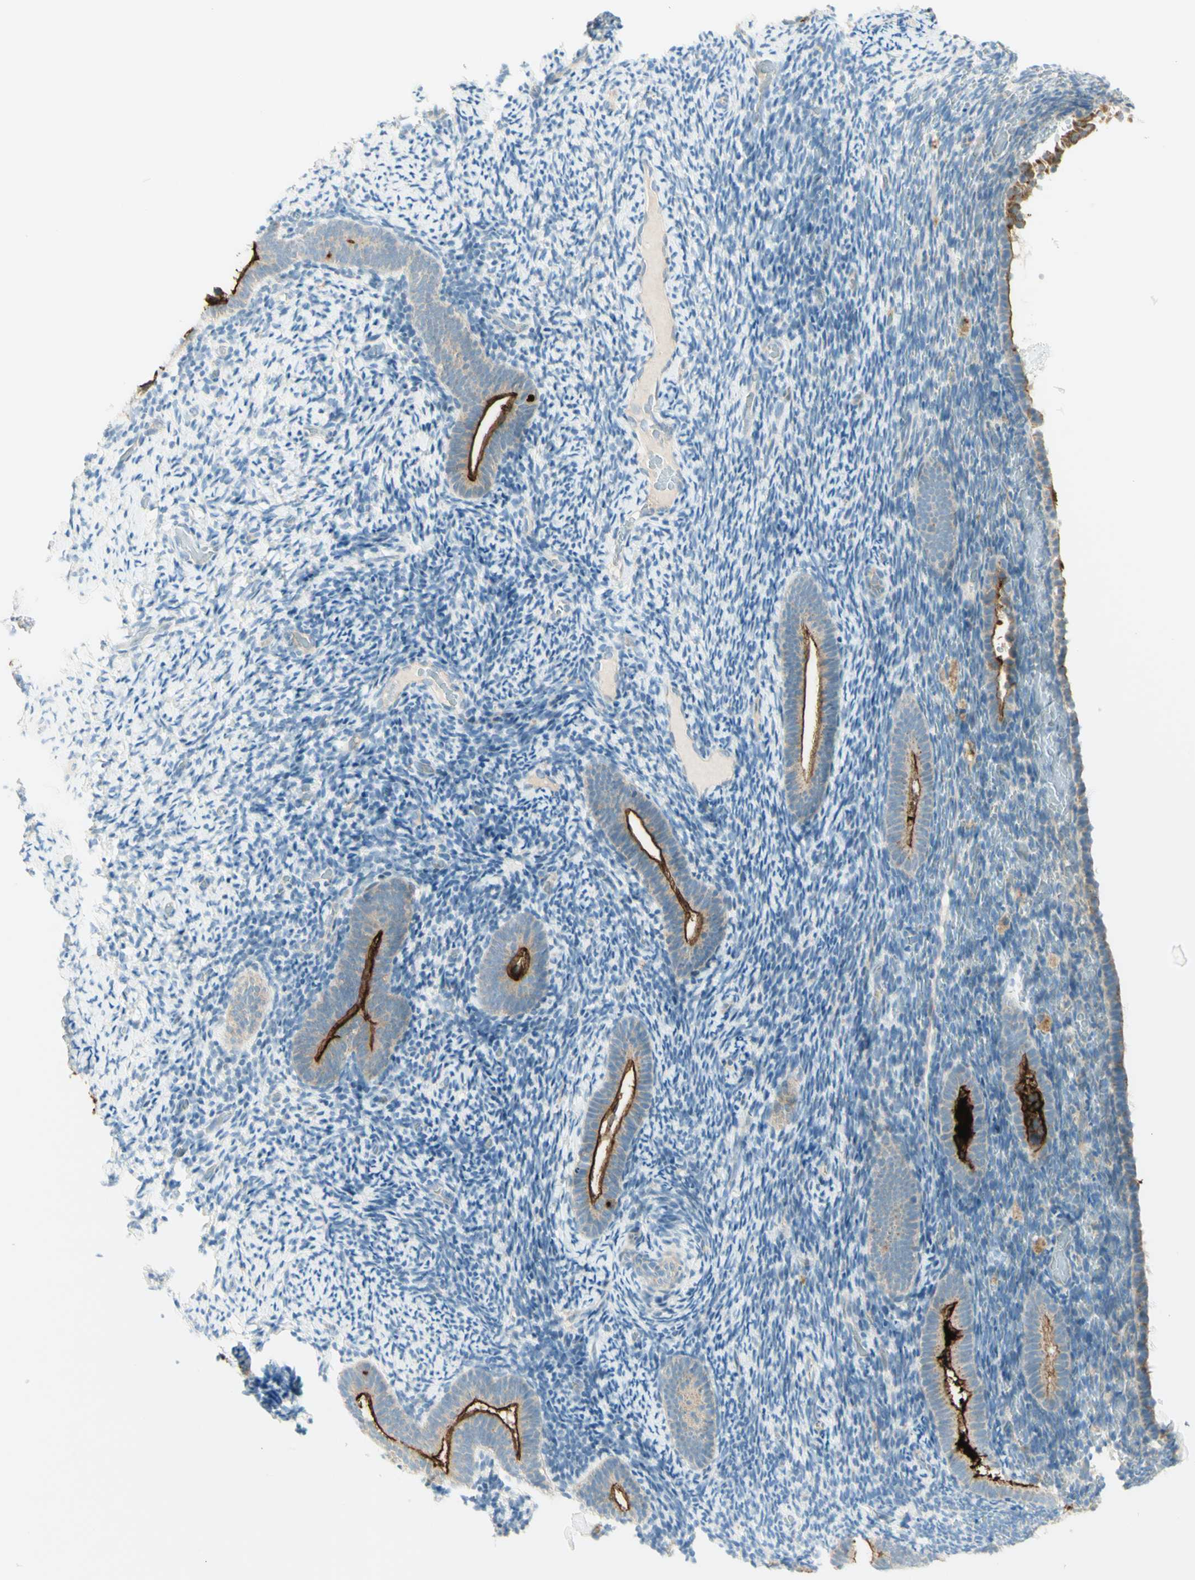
{"staining": {"intensity": "negative", "quantity": "none", "location": "none"}, "tissue": "endometrium", "cell_type": "Cells in endometrial stroma", "image_type": "normal", "snomed": [{"axis": "morphology", "description": "Normal tissue, NOS"}, {"axis": "topography", "description": "Endometrium"}], "caption": "A photomicrograph of endometrium stained for a protein shows no brown staining in cells in endometrial stroma. The staining is performed using DAB brown chromogen with nuclei counter-stained in using hematoxylin.", "gene": "PROM1", "patient": {"sex": "female", "age": 51}}